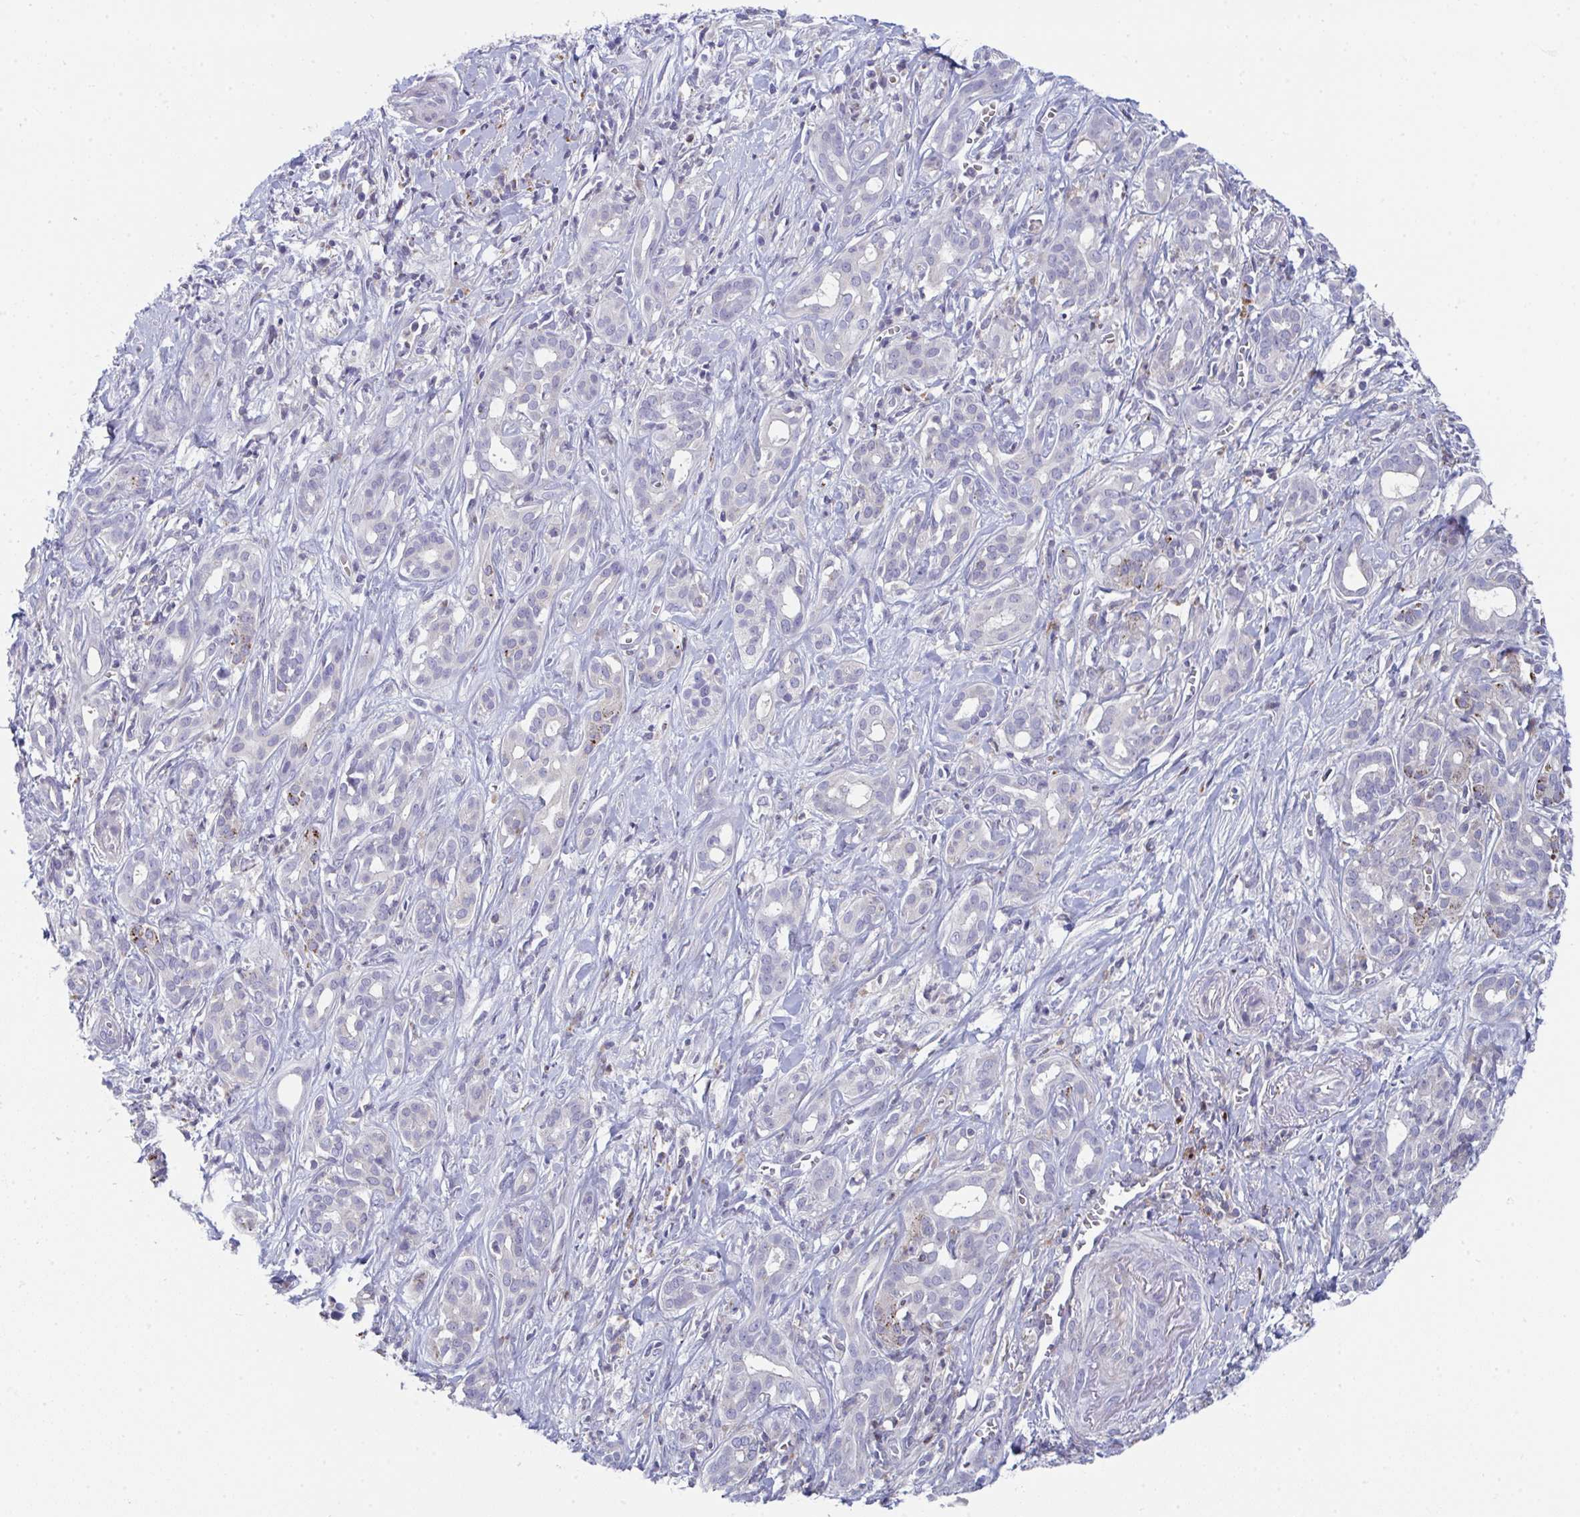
{"staining": {"intensity": "negative", "quantity": "none", "location": "none"}, "tissue": "pancreatic cancer", "cell_type": "Tumor cells", "image_type": "cancer", "snomed": [{"axis": "morphology", "description": "Adenocarcinoma, NOS"}, {"axis": "topography", "description": "Pancreas"}], "caption": "Tumor cells show no significant positivity in adenocarcinoma (pancreatic).", "gene": "AOC2", "patient": {"sex": "male", "age": 61}}